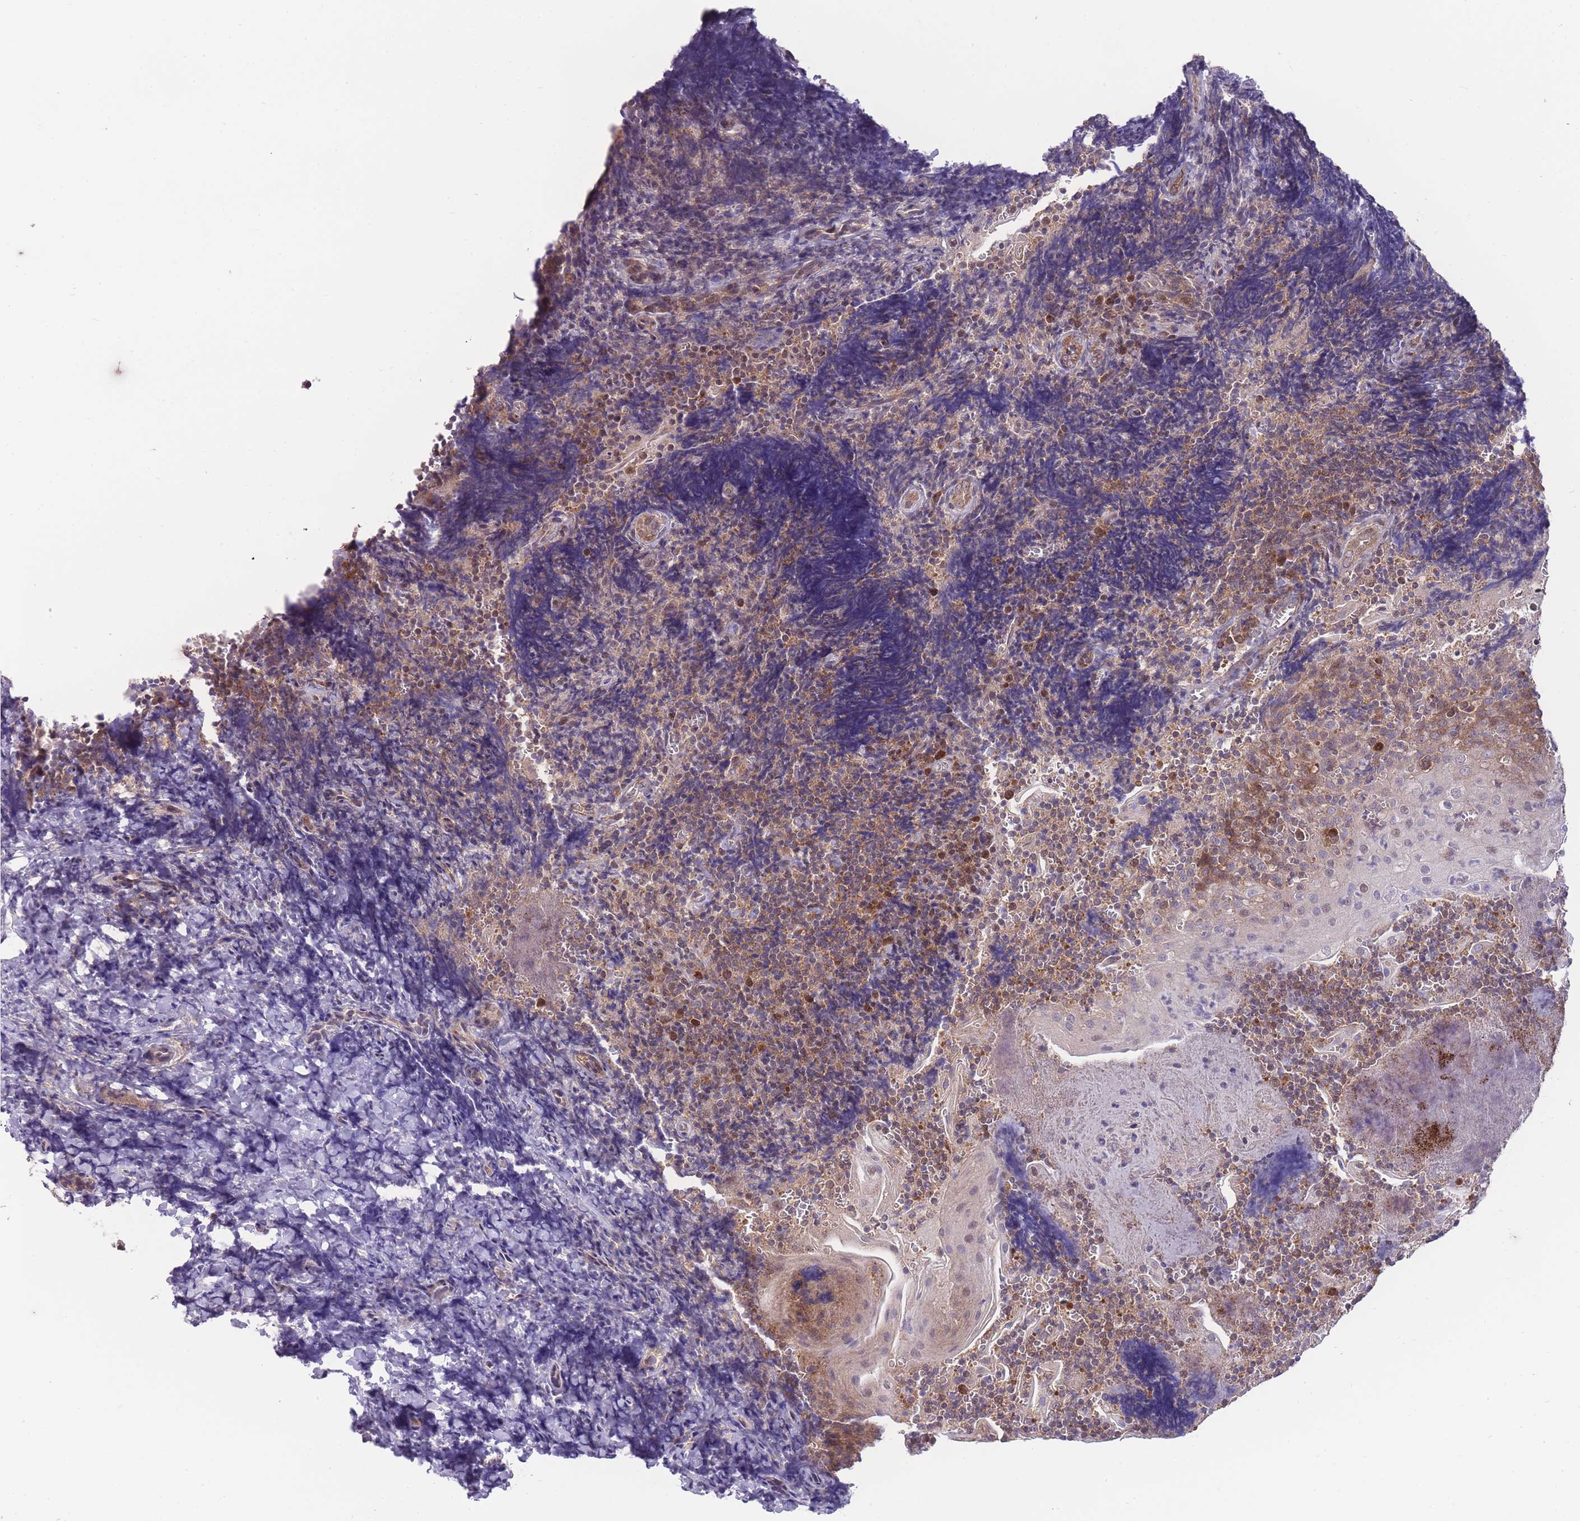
{"staining": {"intensity": "moderate", "quantity": "<25%", "location": "cytoplasmic/membranous"}, "tissue": "tonsil", "cell_type": "Germinal center cells", "image_type": "normal", "snomed": [{"axis": "morphology", "description": "Normal tissue, NOS"}, {"axis": "topography", "description": "Tonsil"}], "caption": "Immunohistochemical staining of normal tonsil reveals <25% levels of moderate cytoplasmic/membranous protein expression in approximately <25% of germinal center cells.", "gene": "RIC8A", "patient": {"sex": "male", "age": 27}}